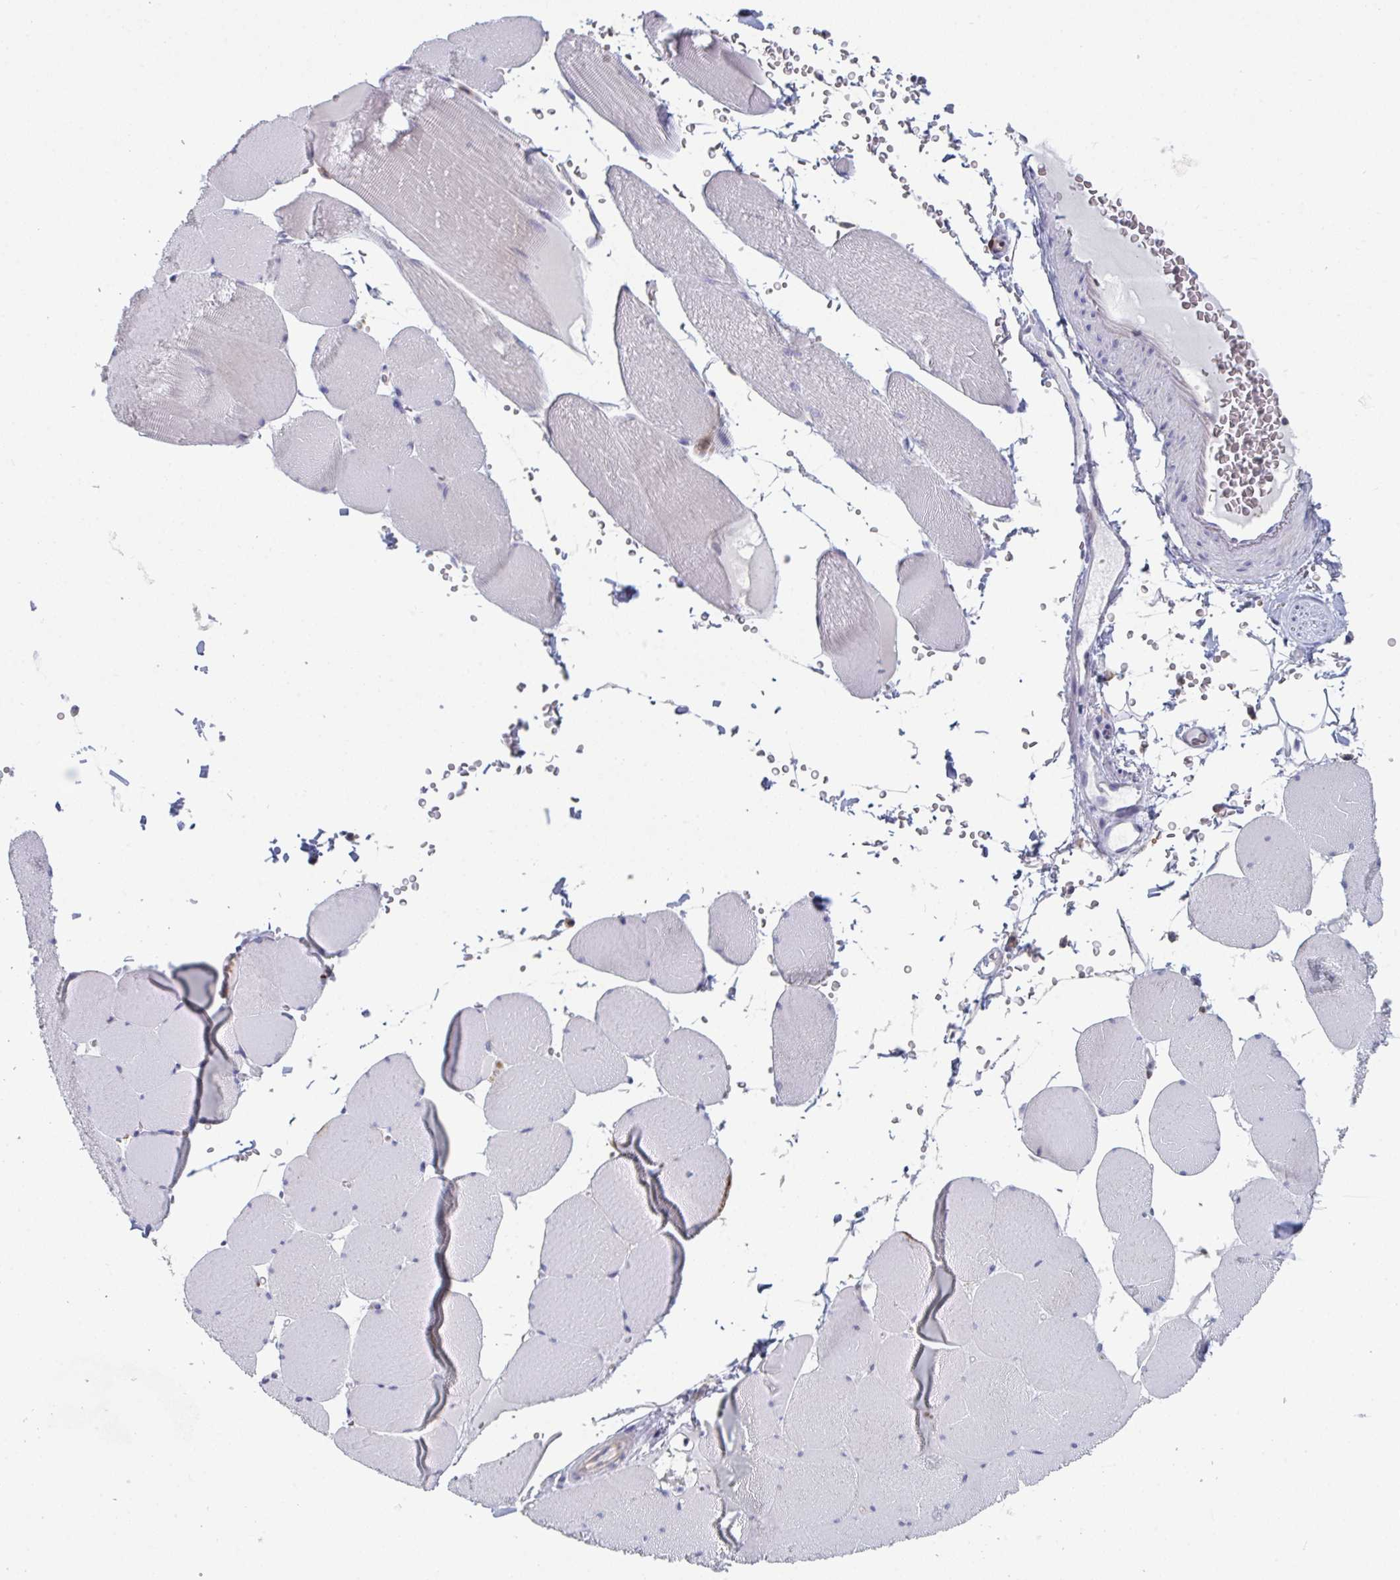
{"staining": {"intensity": "negative", "quantity": "none", "location": "none"}, "tissue": "skeletal muscle", "cell_type": "Myocytes", "image_type": "normal", "snomed": [{"axis": "morphology", "description": "Normal tissue, NOS"}, {"axis": "topography", "description": "Skeletal muscle"}, {"axis": "topography", "description": "Head-Neck"}], "caption": "This is an immunohistochemistry (IHC) histopathology image of normal human skeletal muscle. There is no expression in myocytes.", "gene": "DISP2", "patient": {"sex": "male", "age": 66}}